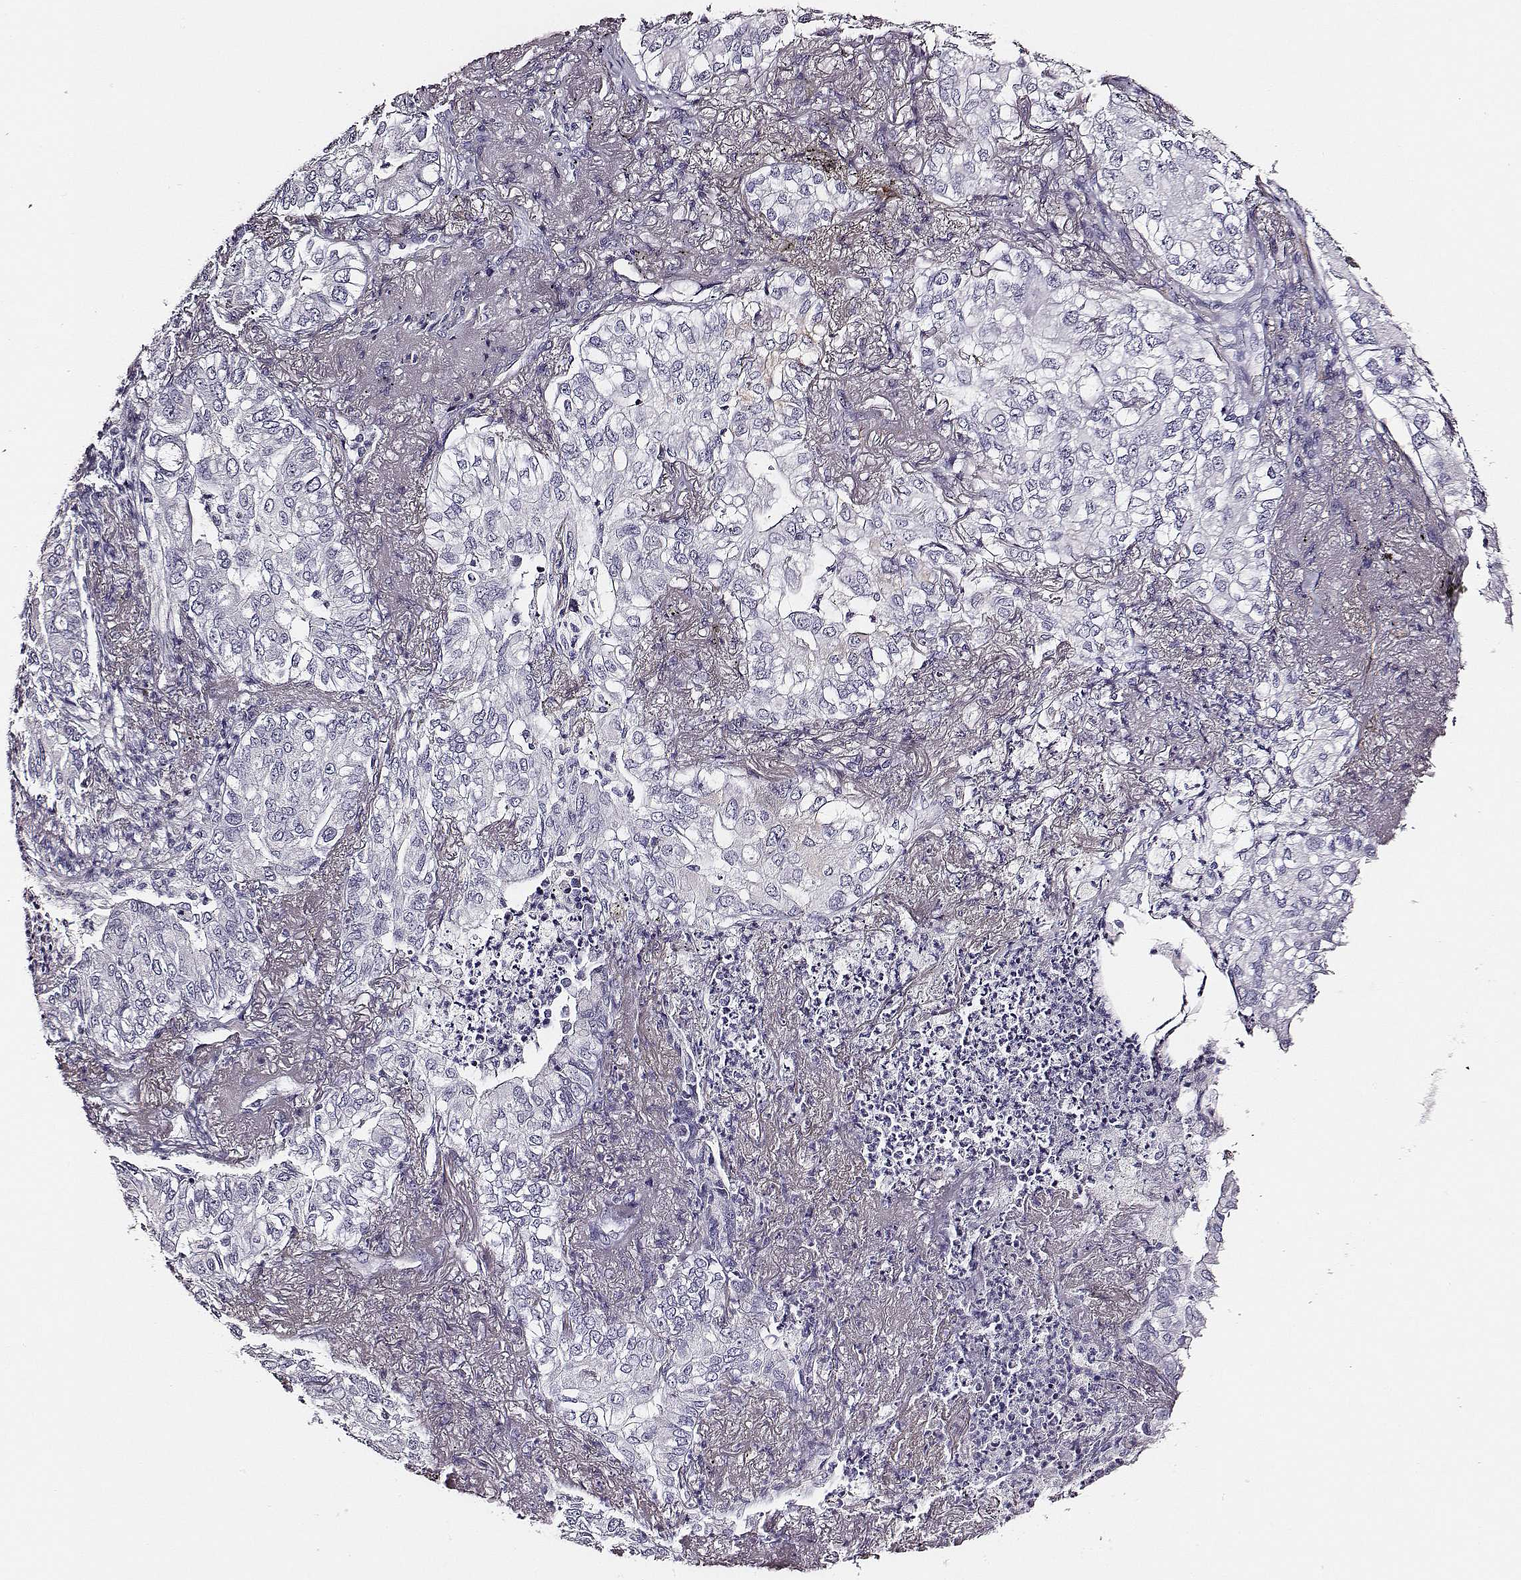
{"staining": {"intensity": "negative", "quantity": "none", "location": "none"}, "tissue": "lung cancer", "cell_type": "Tumor cells", "image_type": "cancer", "snomed": [{"axis": "morphology", "description": "Adenocarcinoma, NOS"}, {"axis": "topography", "description": "Lung"}], "caption": "A high-resolution histopathology image shows IHC staining of lung cancer (adenocarcinoma), which shows no significant staining in tumor cells.", "gene": "DPEP1", "patient": {"sex": "female", "age": 73}}